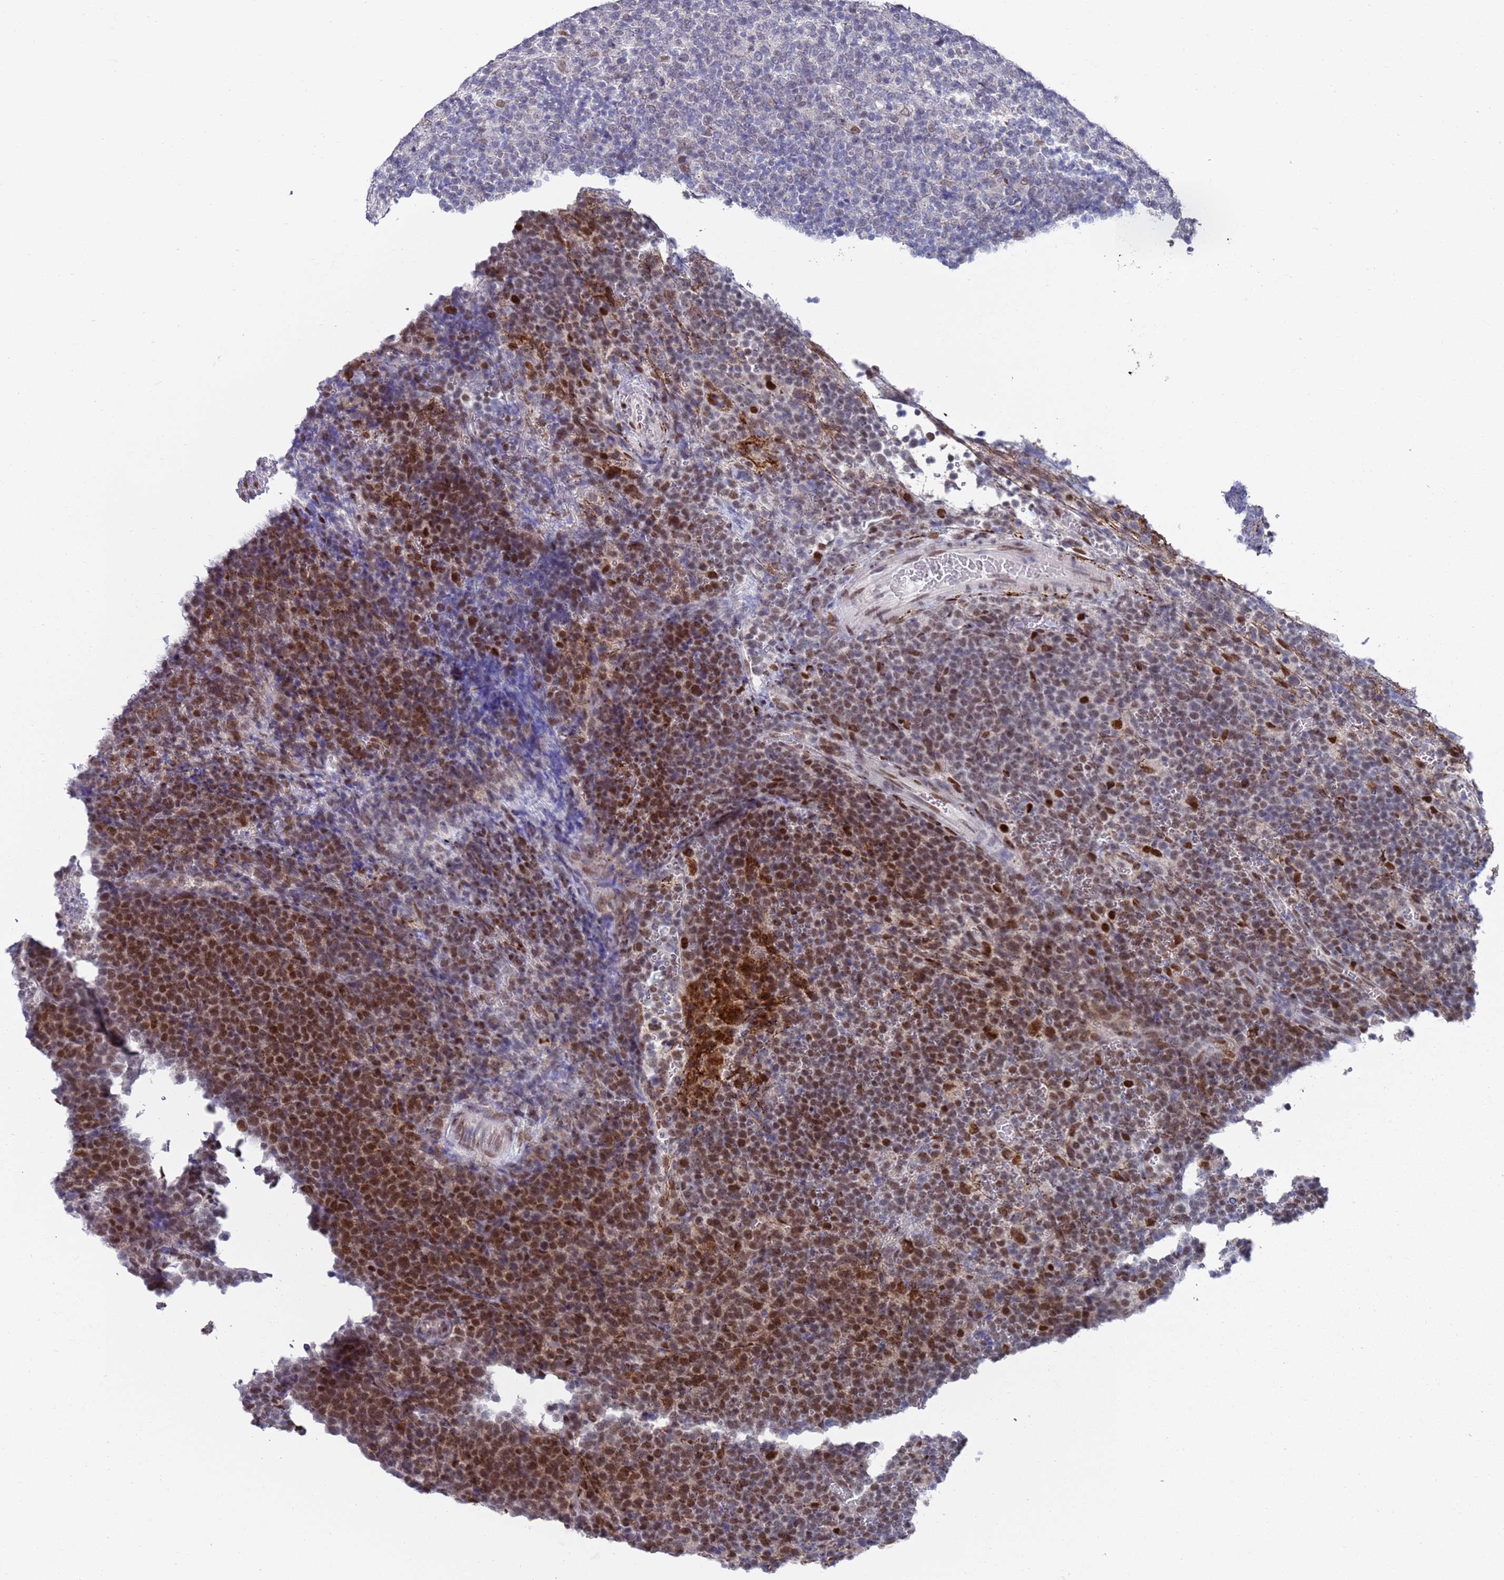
{"staining": {"intensity": "strong", "quantity": "25%-75%", "location": "nuclear"}, "tissue": "lymphoma", "cell_type": "Tumor cells", "image_type": "cancer", "snomed": [{"axis": "morphology", "description": "Malignant lymphoma, non-Hodgkin's type, High grade"}, {"axis": "topography", "description": "Lymph node"}], "caption": "Lymphoma stained with IHC demonstrates strong nuclear expression in about 25%-75% of tumor cells.", "gene": "COPS6", "patient": {"sex": "male", "age": 61}}